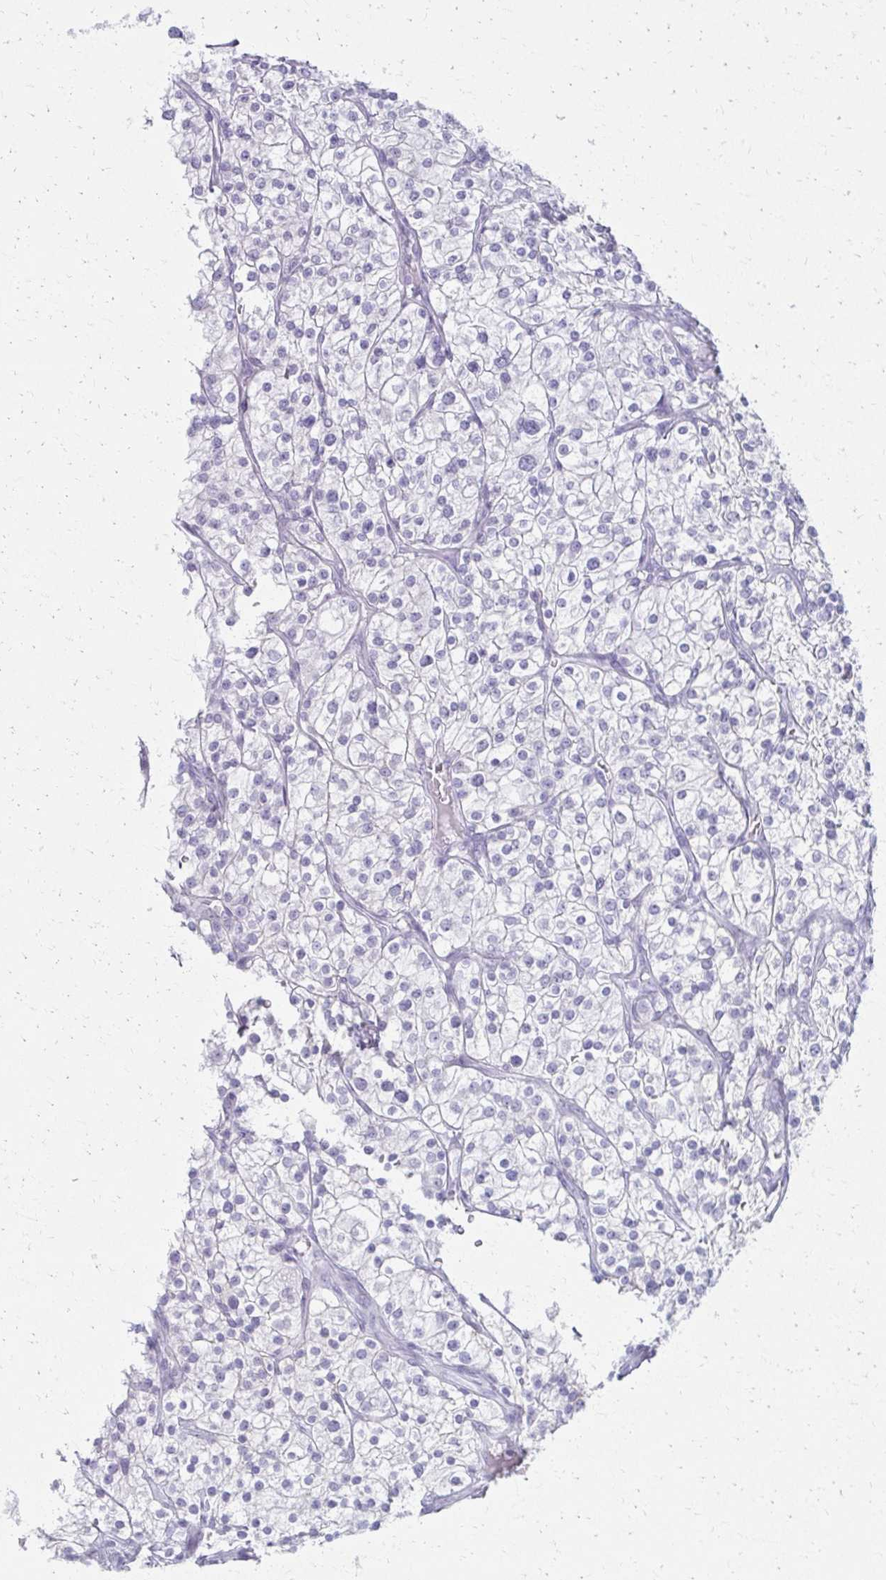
{"staining": {"intensity": "negative", "quantity": "none", "location": "none"}, "tissue": "renal cancer", "cell_type": "Tumor cells", "image_type": "cancer", "snomed": [{"axis": "morphology", "description": "Adenocarcinoma, NOS"}, {"axis": "topography", "description": "Kidney"}], "caption": "Photomicrograph shows no significant protein staining in tumor cells of renal cancer. (Stains: DAB (3,3'-diaminobenzidine) immunohistochemistry with hematoxylin counter stain, Microscopy: brightfield microscopy at high magnification).", "gene": "MORC4", "patient": {"sex": "male", "age": 80}}